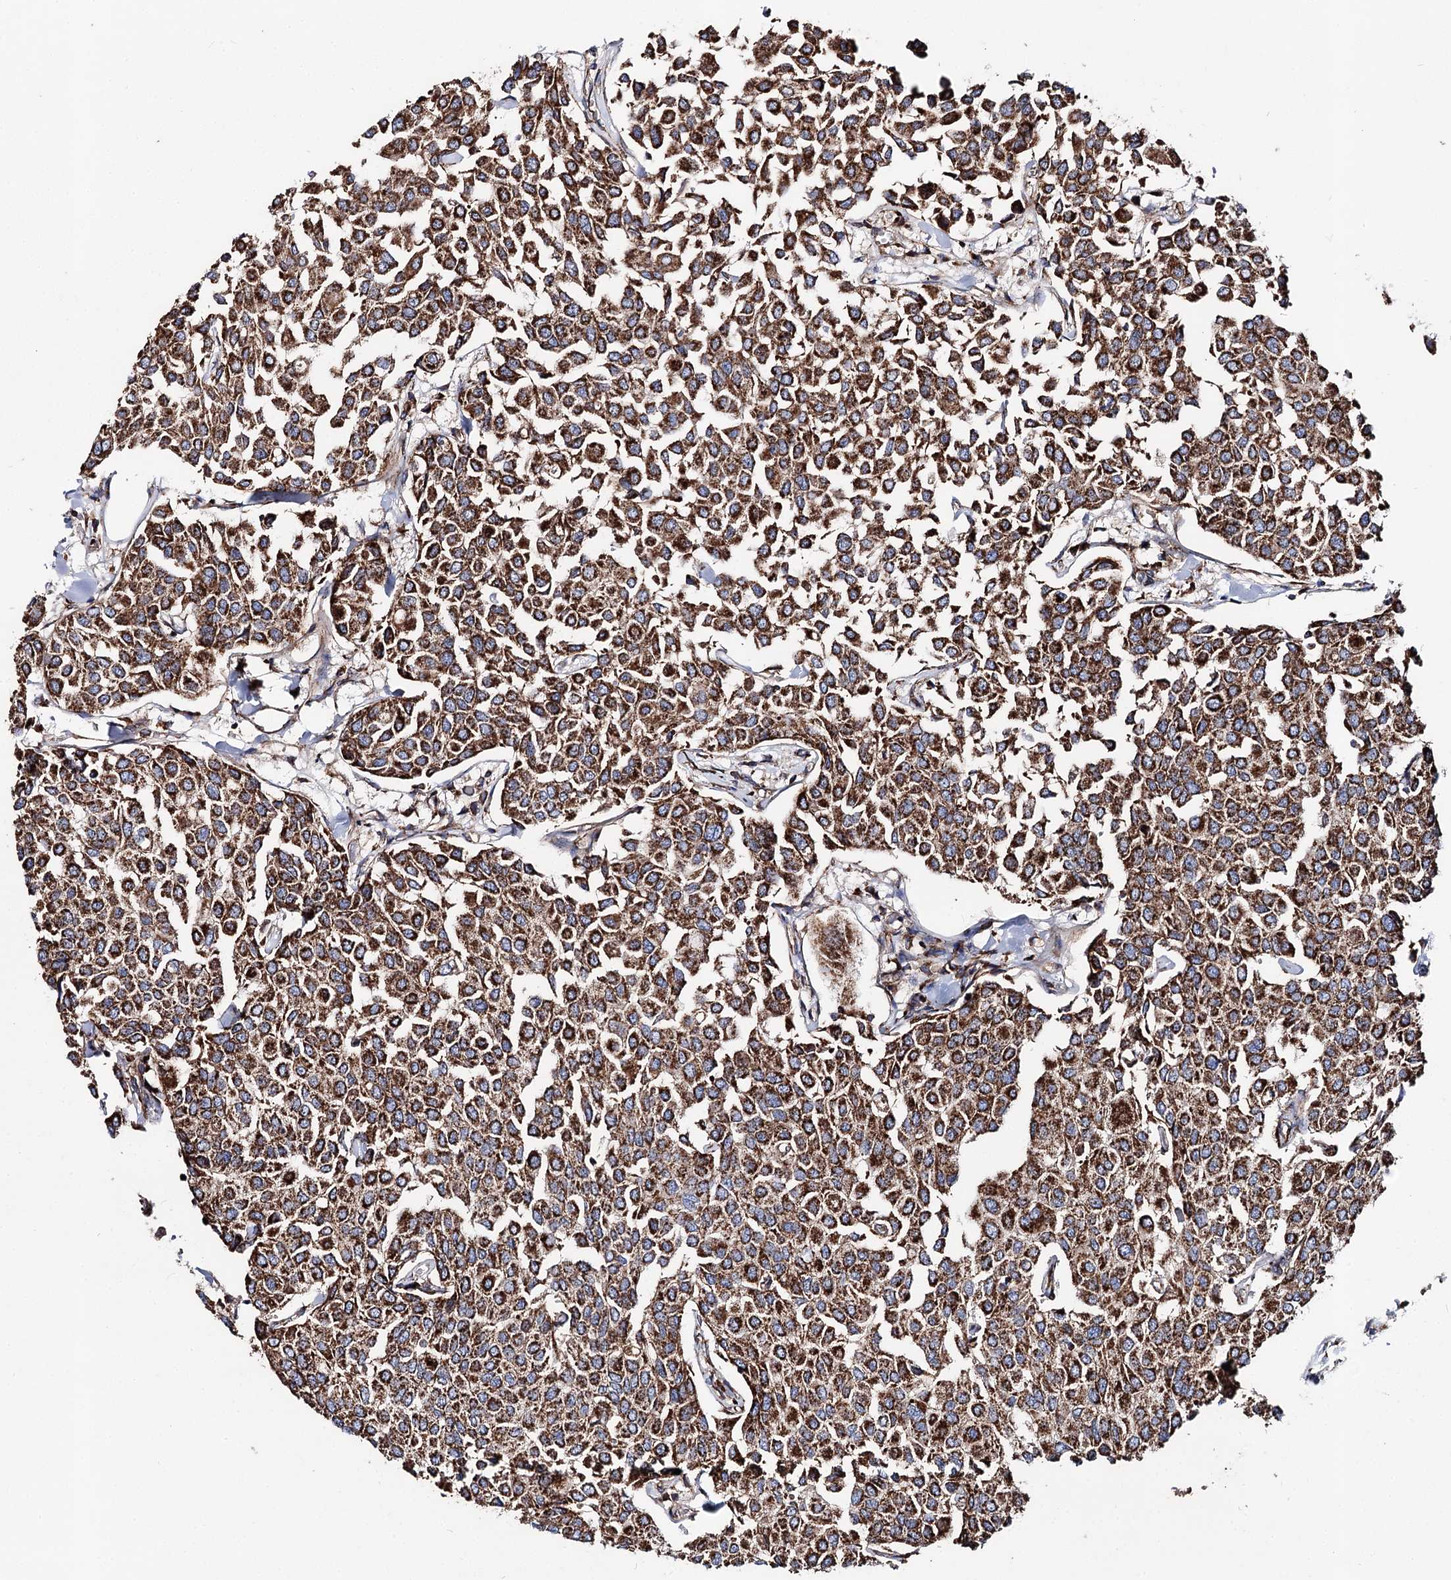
{"staining": {"intensity": "strong", "quantity": ">75%", "location": "cytoplasmic/membranous"}, "tissue": "breast cancer", "cell_type": "Tumor cells", "image_type": "cancer", "snomed": [{"axis": "morphology", "description": "Duct carcinoma"}, {"axis": "topography", "description": "Breast"}], "caption": "Breast infiltrating ductal carcinoma stained with a protein marker shows strong staining in tumor cells.", "gene": "MSANTD2", "patient": {"sex": "female", "age": 55}}